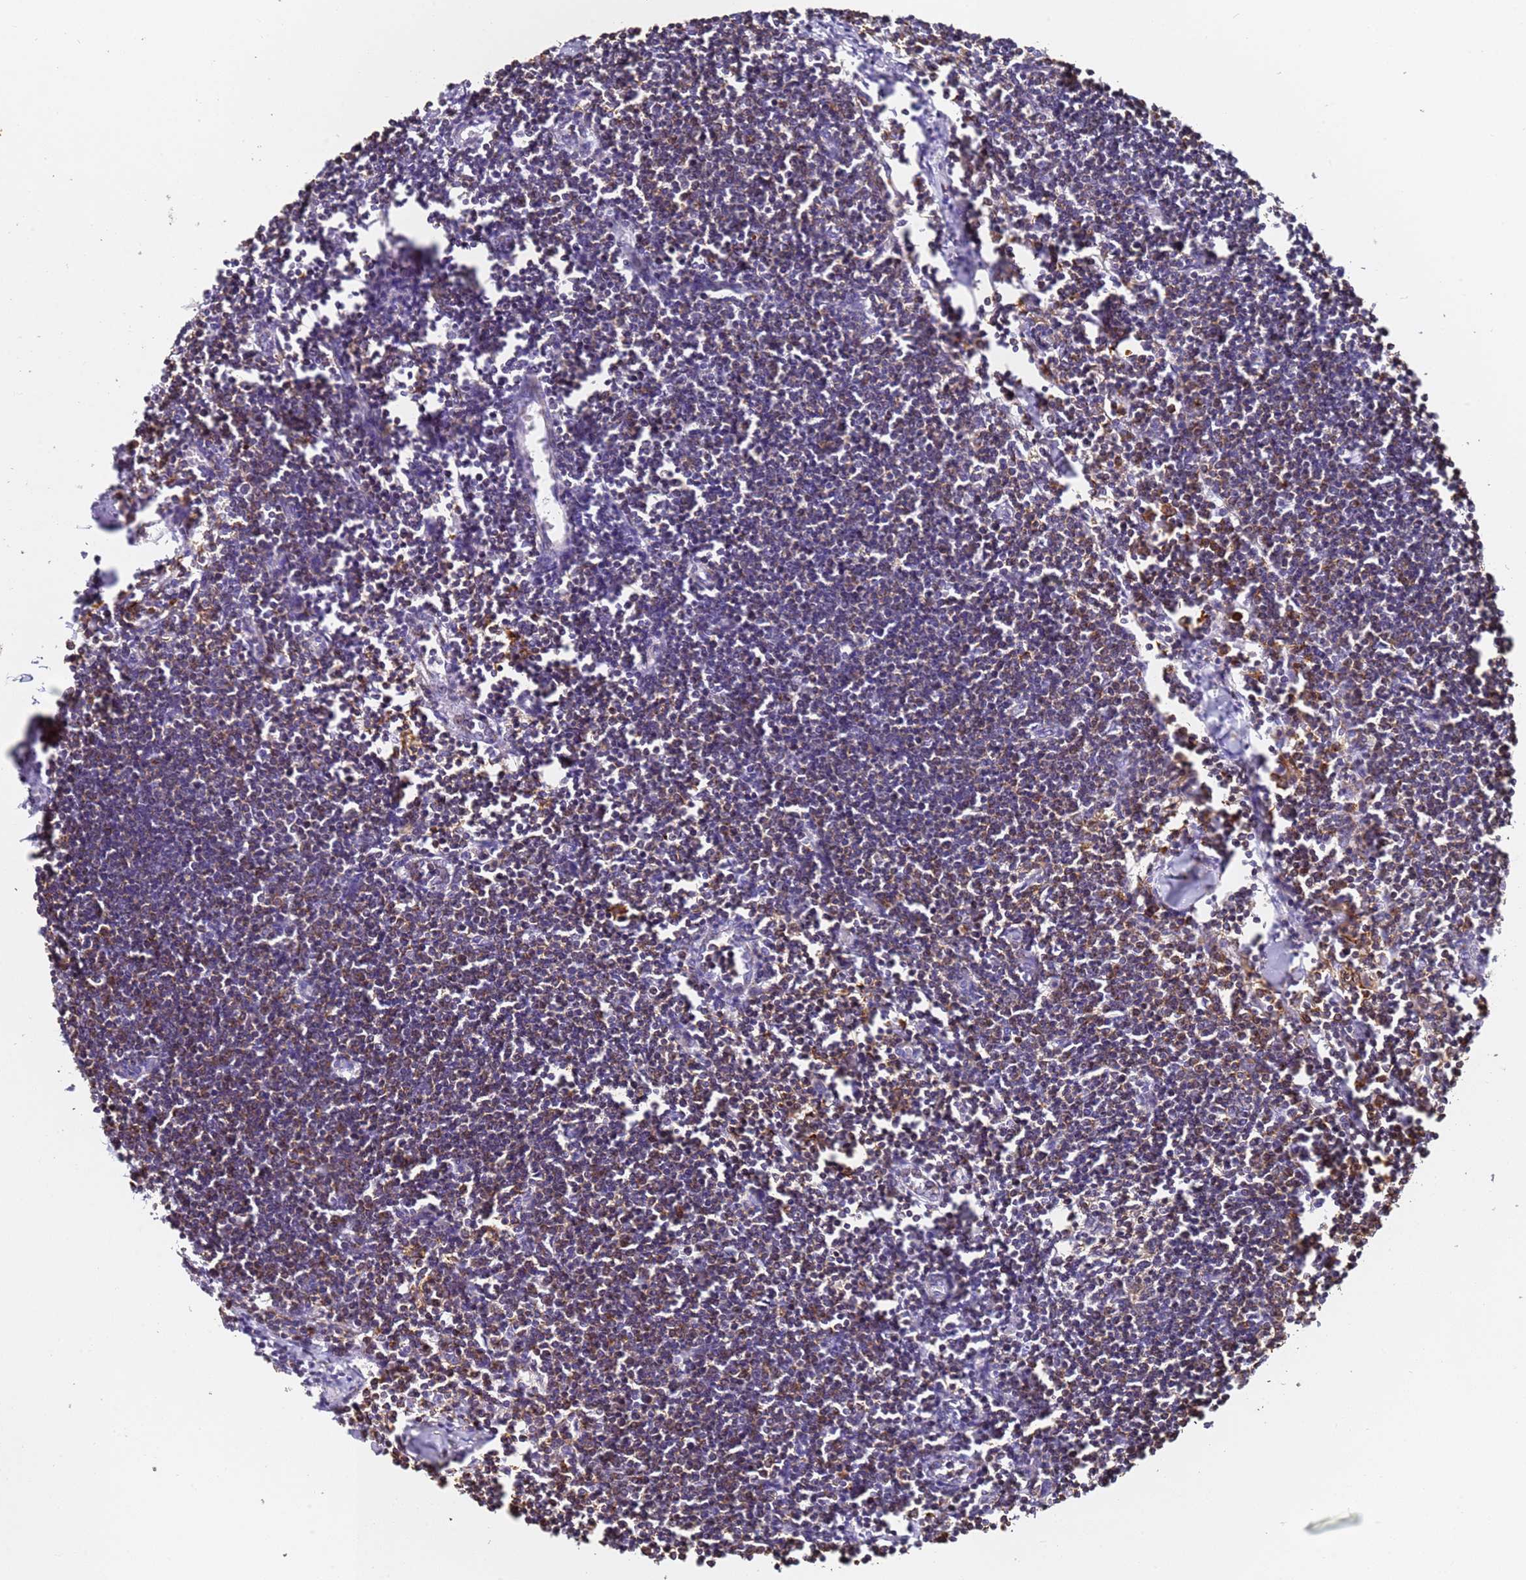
{"staining": {"intensity": "moderate", "quantity": "25%-75%", "location": "cytoplasmic/membranous"}, "tissue": "lymph node", "cell_type": "Germinal center cells", "image_type": "normal", "snomed": [{"axis": "morphology", "description": "Normal tissue, NOS"}, {"axis": "morphology", "description": "Malignant melanoma, Metastatic site"}, {"axis": "topography", "description": "Lymph node"}], "caption": "Moderate cytoplasmic/membranous staining for a protein is appreciated in about 25%-75% of germinal center cells of benign lymph node using immunohistochemistry (IHC).", "gene": "ZNF671", "patient": {"sex": "male", "age": 41}}